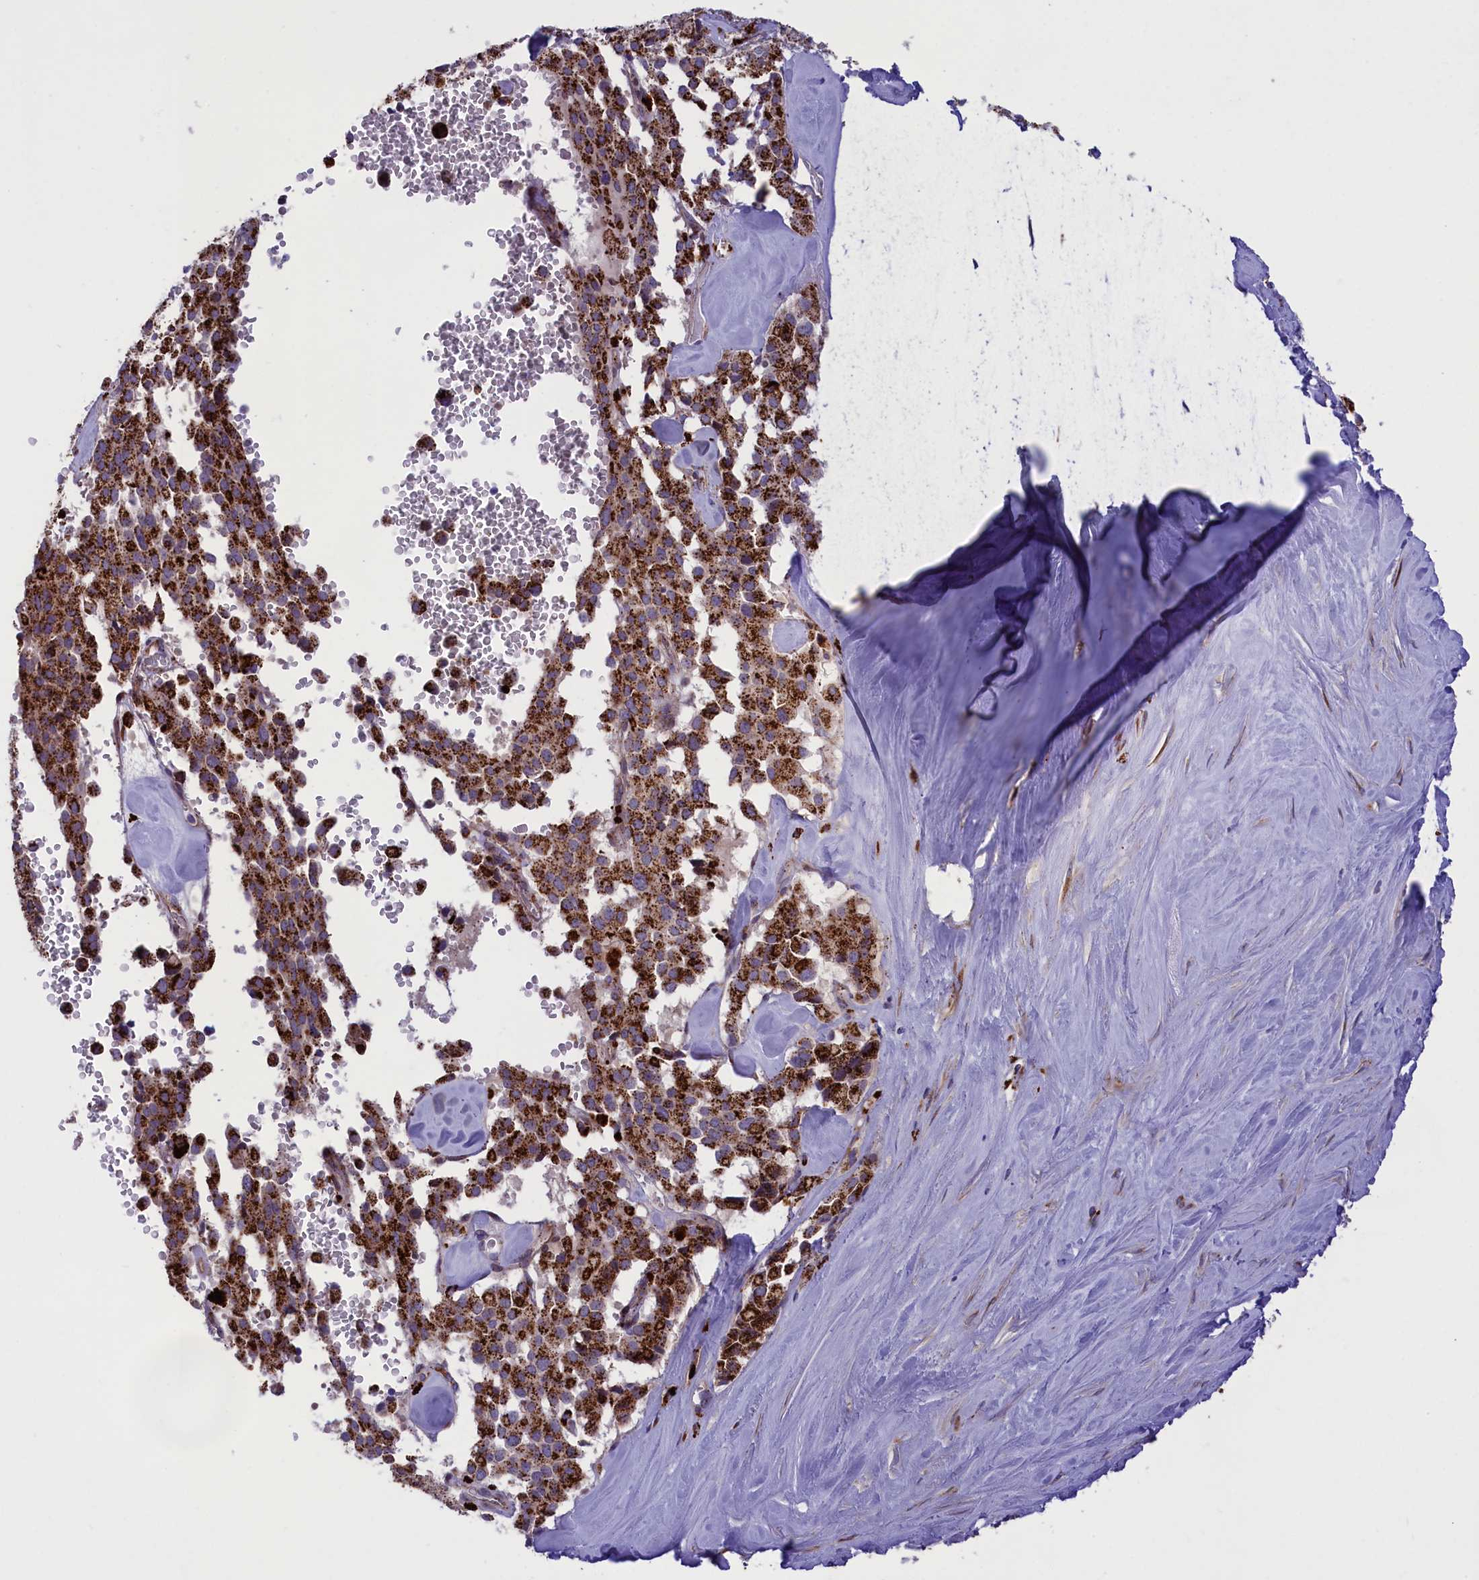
{"staining": {"intensity": "strong", "quantity": ">75%", "location": "cytoplasmic/membranous"}, "tissue": "pancreatic cancer", "cell_type": "Tumor cells", "image_type": "cancer", "snomed": [{"axis": "morphology", "description": "Adenocarcinoma, NOS"}, {"axis": "topography", "description": "Pancreas"}], "caption": "A high-resolution image shows immunohistochemistry (IHC) staining of pancreatic cancer (adenocarcinoma), which shows strong cytoplasmic/membranous expression in about >75% of tumor cells.", "gene": "MAN2B1", "patient": {"sex": "male", "age": 65}}